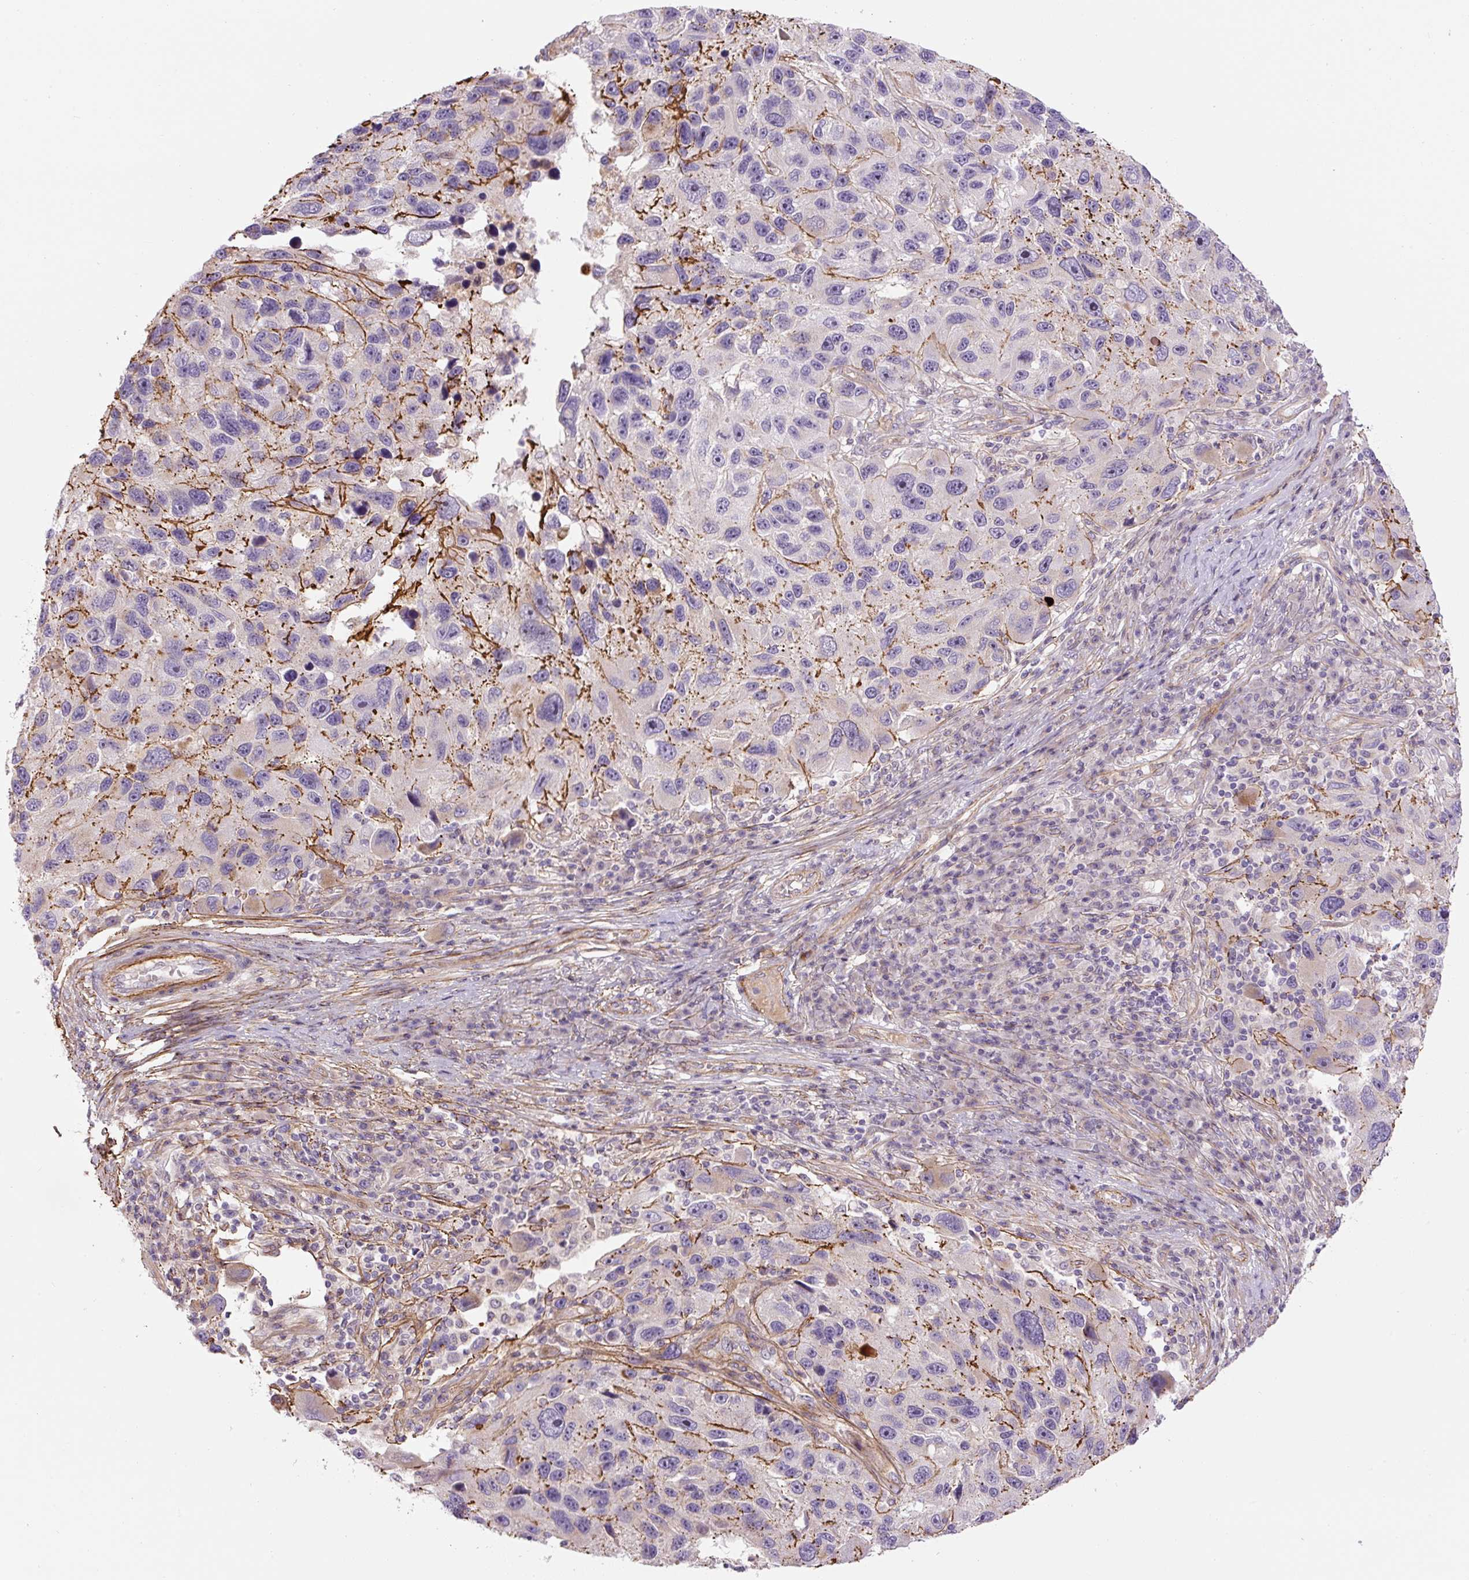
{"staining": {"intensity": "moderate", "quantity": "<25%", "location": "cytoplasmic/membranous"}, "tissue": "melanoma", "cell_type": "Tumor cells", "image_type": "cancer", "snomed": [{"axis": "morphology", "description": "Malignant melanoma, NOS"}, {"axis": "topography", "description": "Skin"}], "caption": "Human malignant melanoma stained for a protein (brown) shows moderate cytoplasmic/membranous positive positivity in about <25% of tumor cells.", "gene": "CCNI2", "patient": {"sex": "male", "age": 53}}